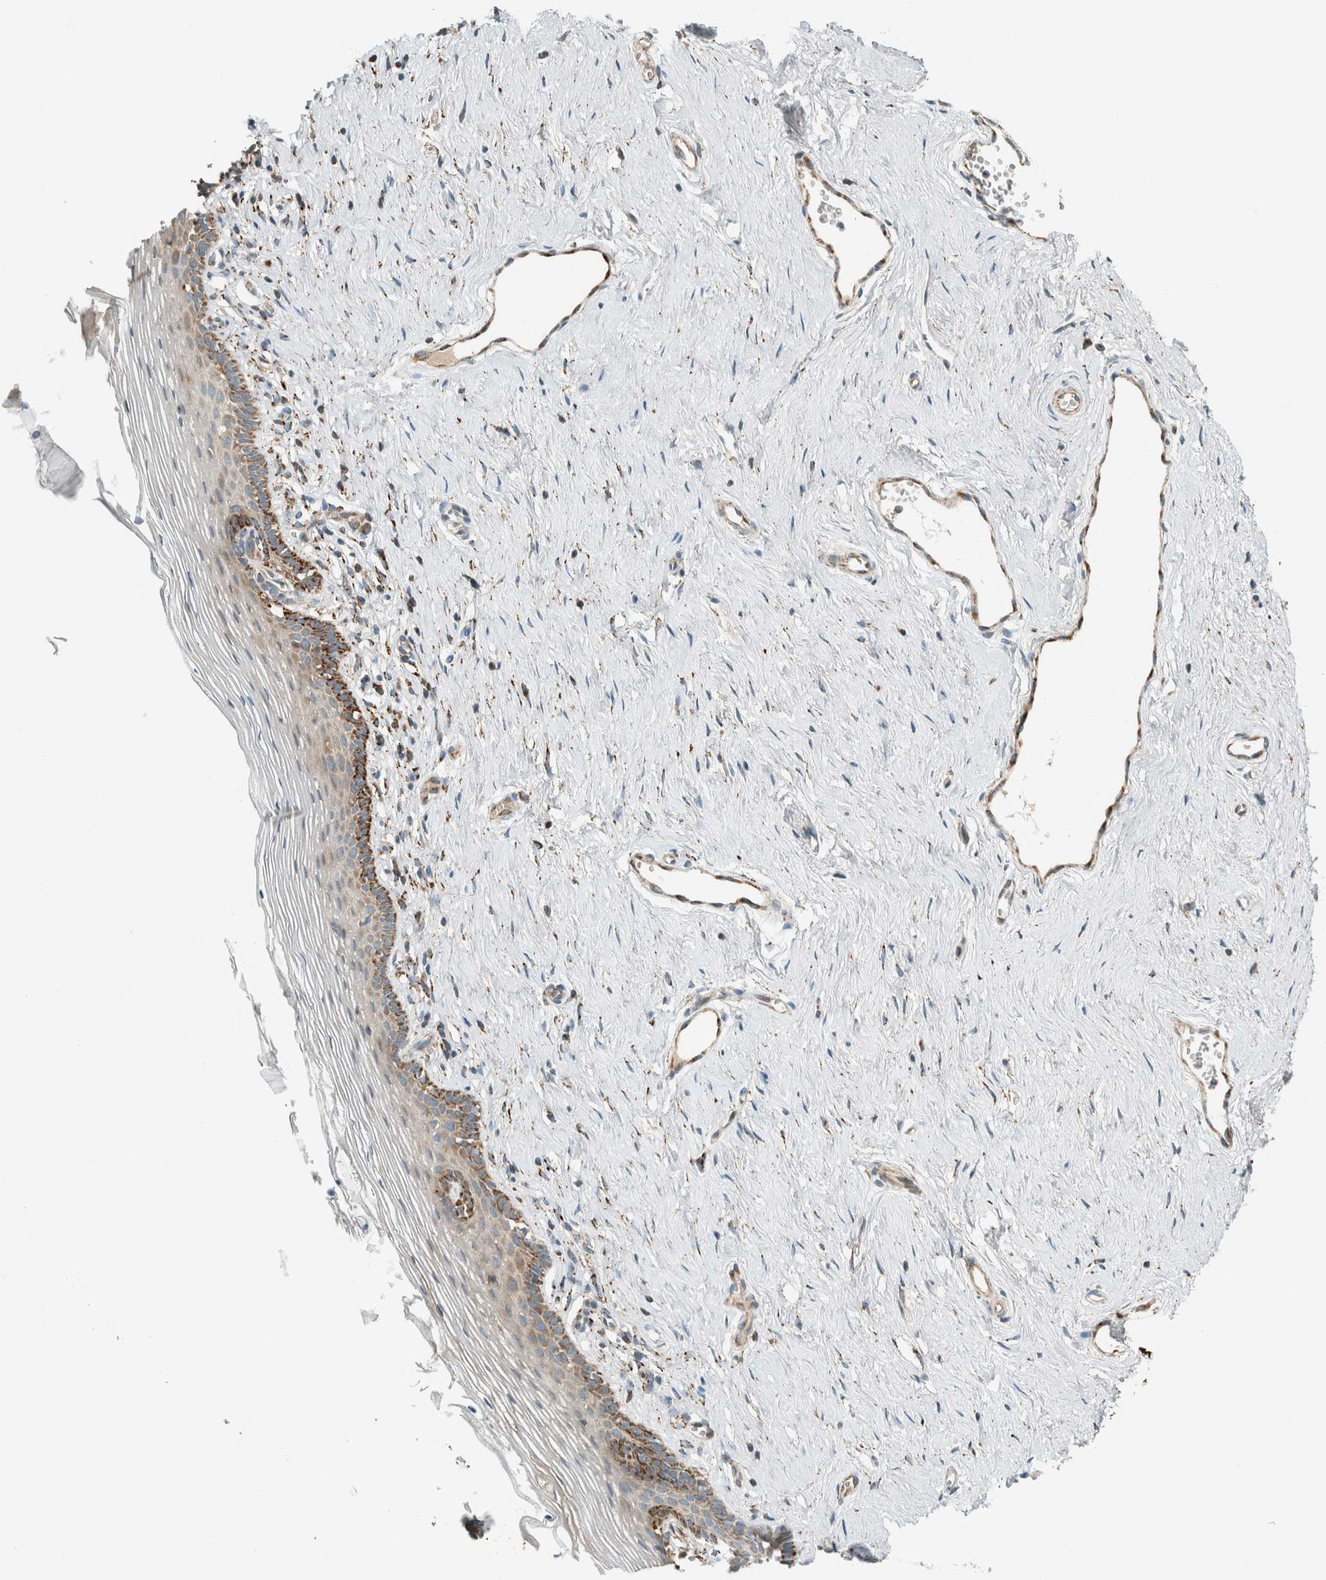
{"staining": {"intensity": "moderate", "quantity": "<25%", "location": "cytoplasmic/membranous"}, "tissue": "vagina", "cell_type": "Squamous epithelial cells", "image_type": "normal", "snomed": [{"axis": "morphology", "description": "Normal tissue, NOS"}, {"axis": "topography", "description": "Vagina"}], "caption": "Immunohistochemistry image of benign human vagina stained for a protein (brown), which reveals low levels of moderate cytoplasmic/membranous positivity in approximately <25% of squamous epithelial cells.", "gene": "SPAG5", "patient": {"sex": "female", "age": 32}}